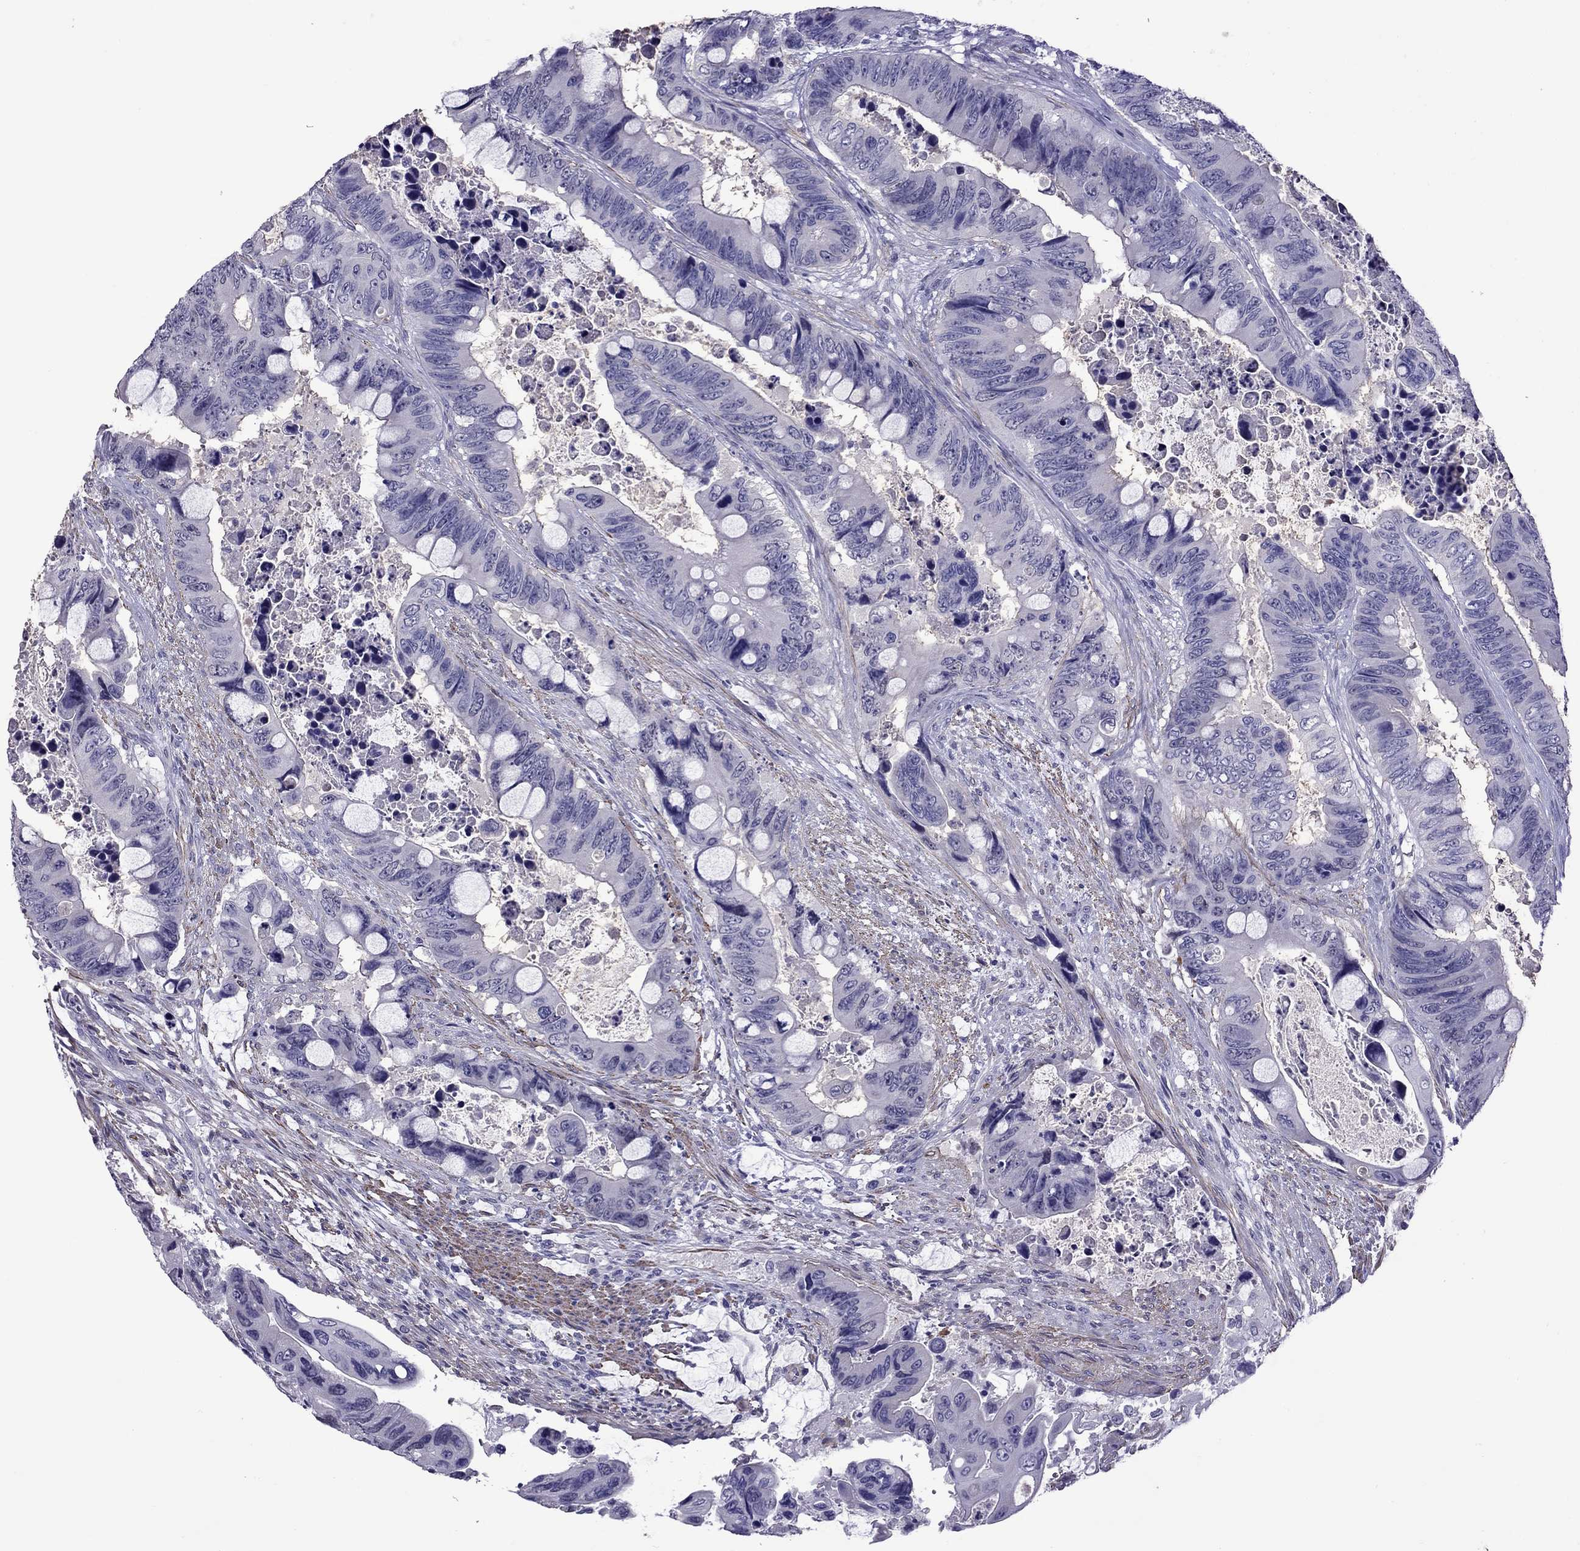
{"staining": {"intensity": "negative", "quantity": "none", "location": "none"}, "tissue": "colorectal cancer", "cell_type": "Tumor cells", "image_type": "cancer", "snomed": [{"axis": "morphology", "description": "Adenocarcinoma, NOS"}, {"axis": "topography", "description": "Rectum"}], "caption": "Tumor cells are negative for protein expression in human adenocarcinoma (colorectal).", "gene": "CHRNA5", "patient": {"sex": "male", "age": 63}}